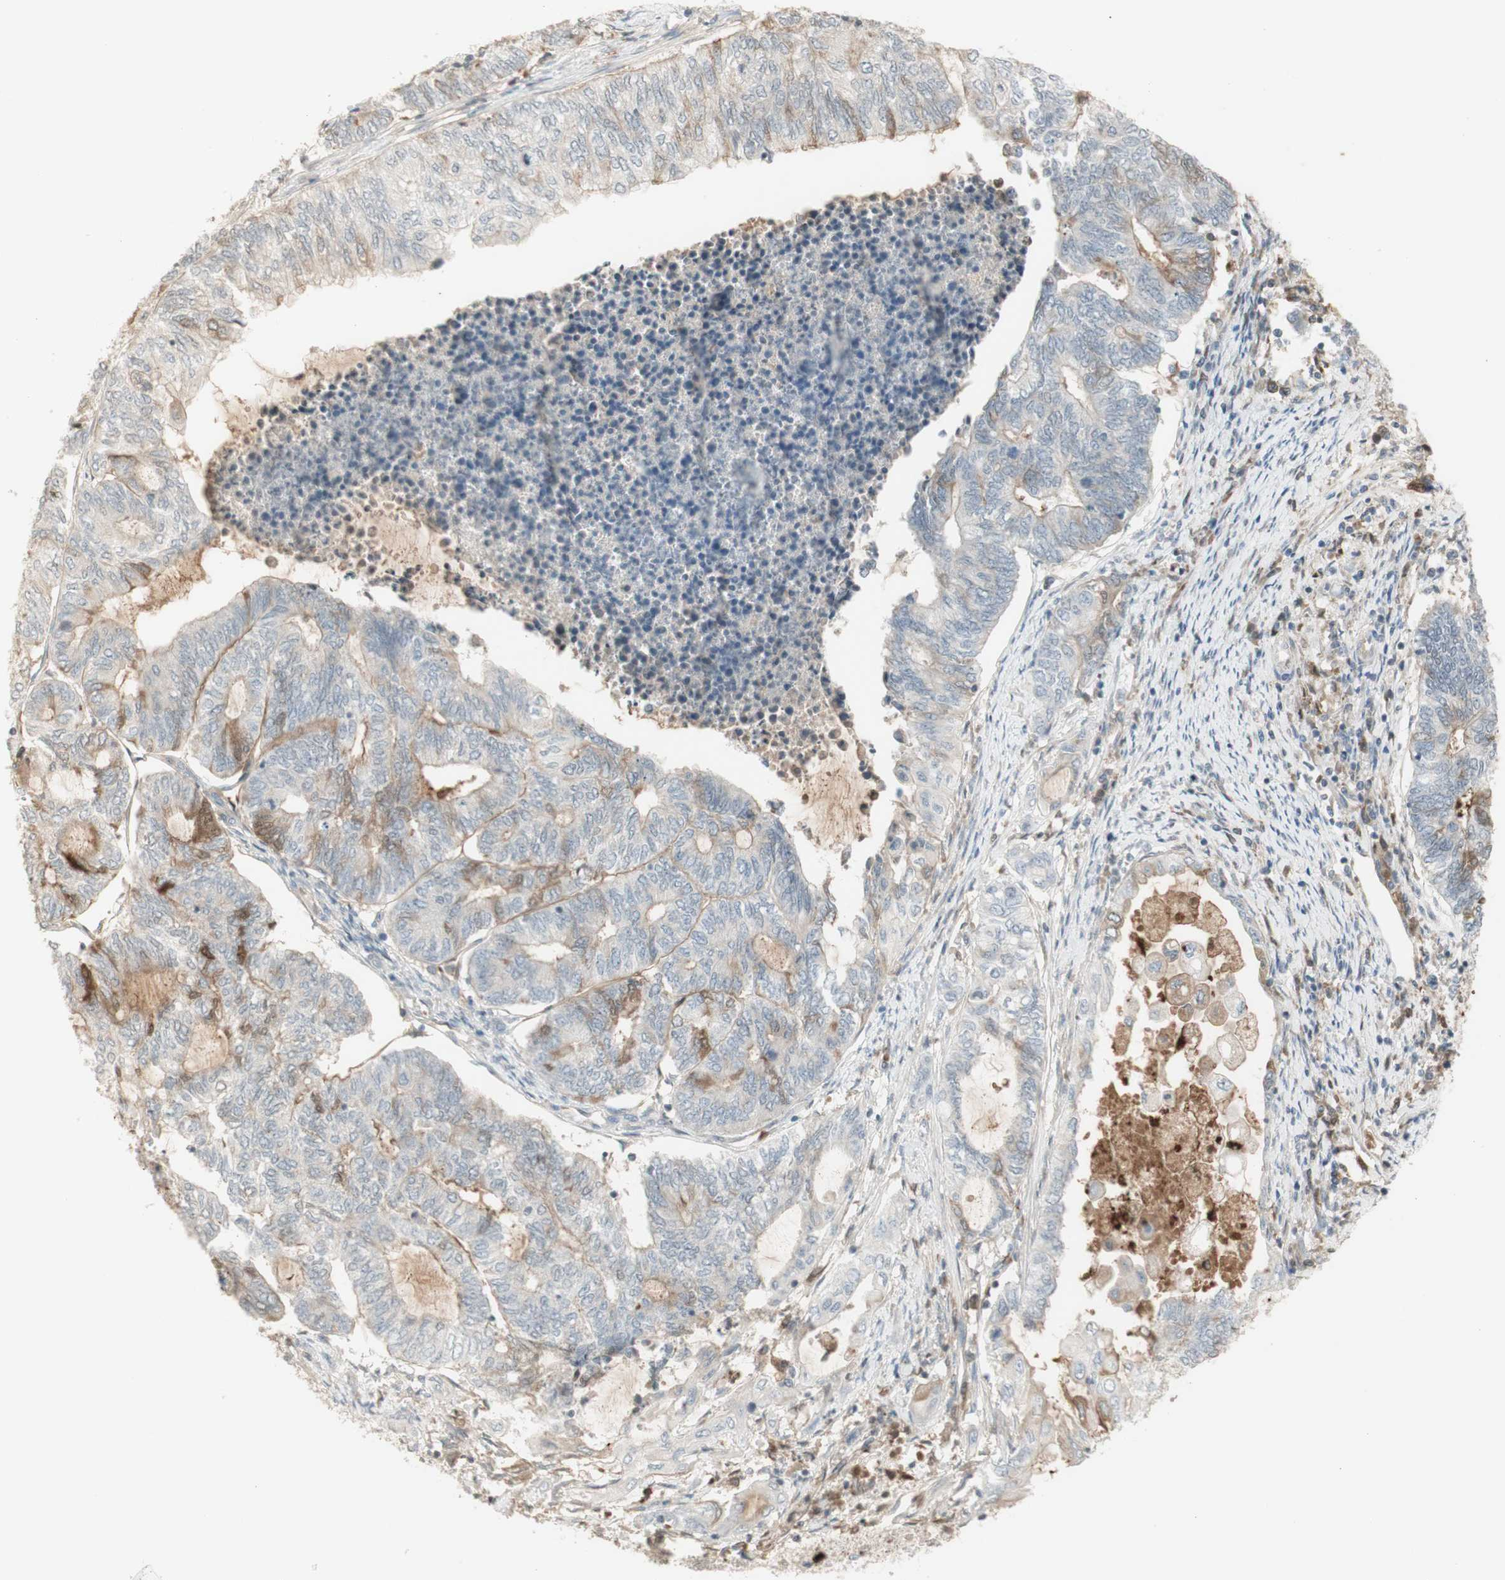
{"staining": {"intensity": "moderate", "quantity": "<25%", "location": "cytoplasmic/membranous"}, "tissue": "endometrial cancer", "cell_type": "Tumor cells", "image_type": "cancer", "snomed": [{"axis": "morphology", "description": "Adenocarcinoma, NOS"}, {"axis": "topography", "description": "Uterus"}, {"axis": "topography", "description": "Endometrium"}], "caption": "A high-resolution image shows immunohistochemistry (IHC) staining of adenocarcinoma (endometrial), which exhibits moderate cytoplasmic/membranous positivity in approximately <25% of tumor cells. (IHC, brightfield microscopy, high magnification).", "gene": "NID1", "patient": {"sex": "female", "age": 70}}